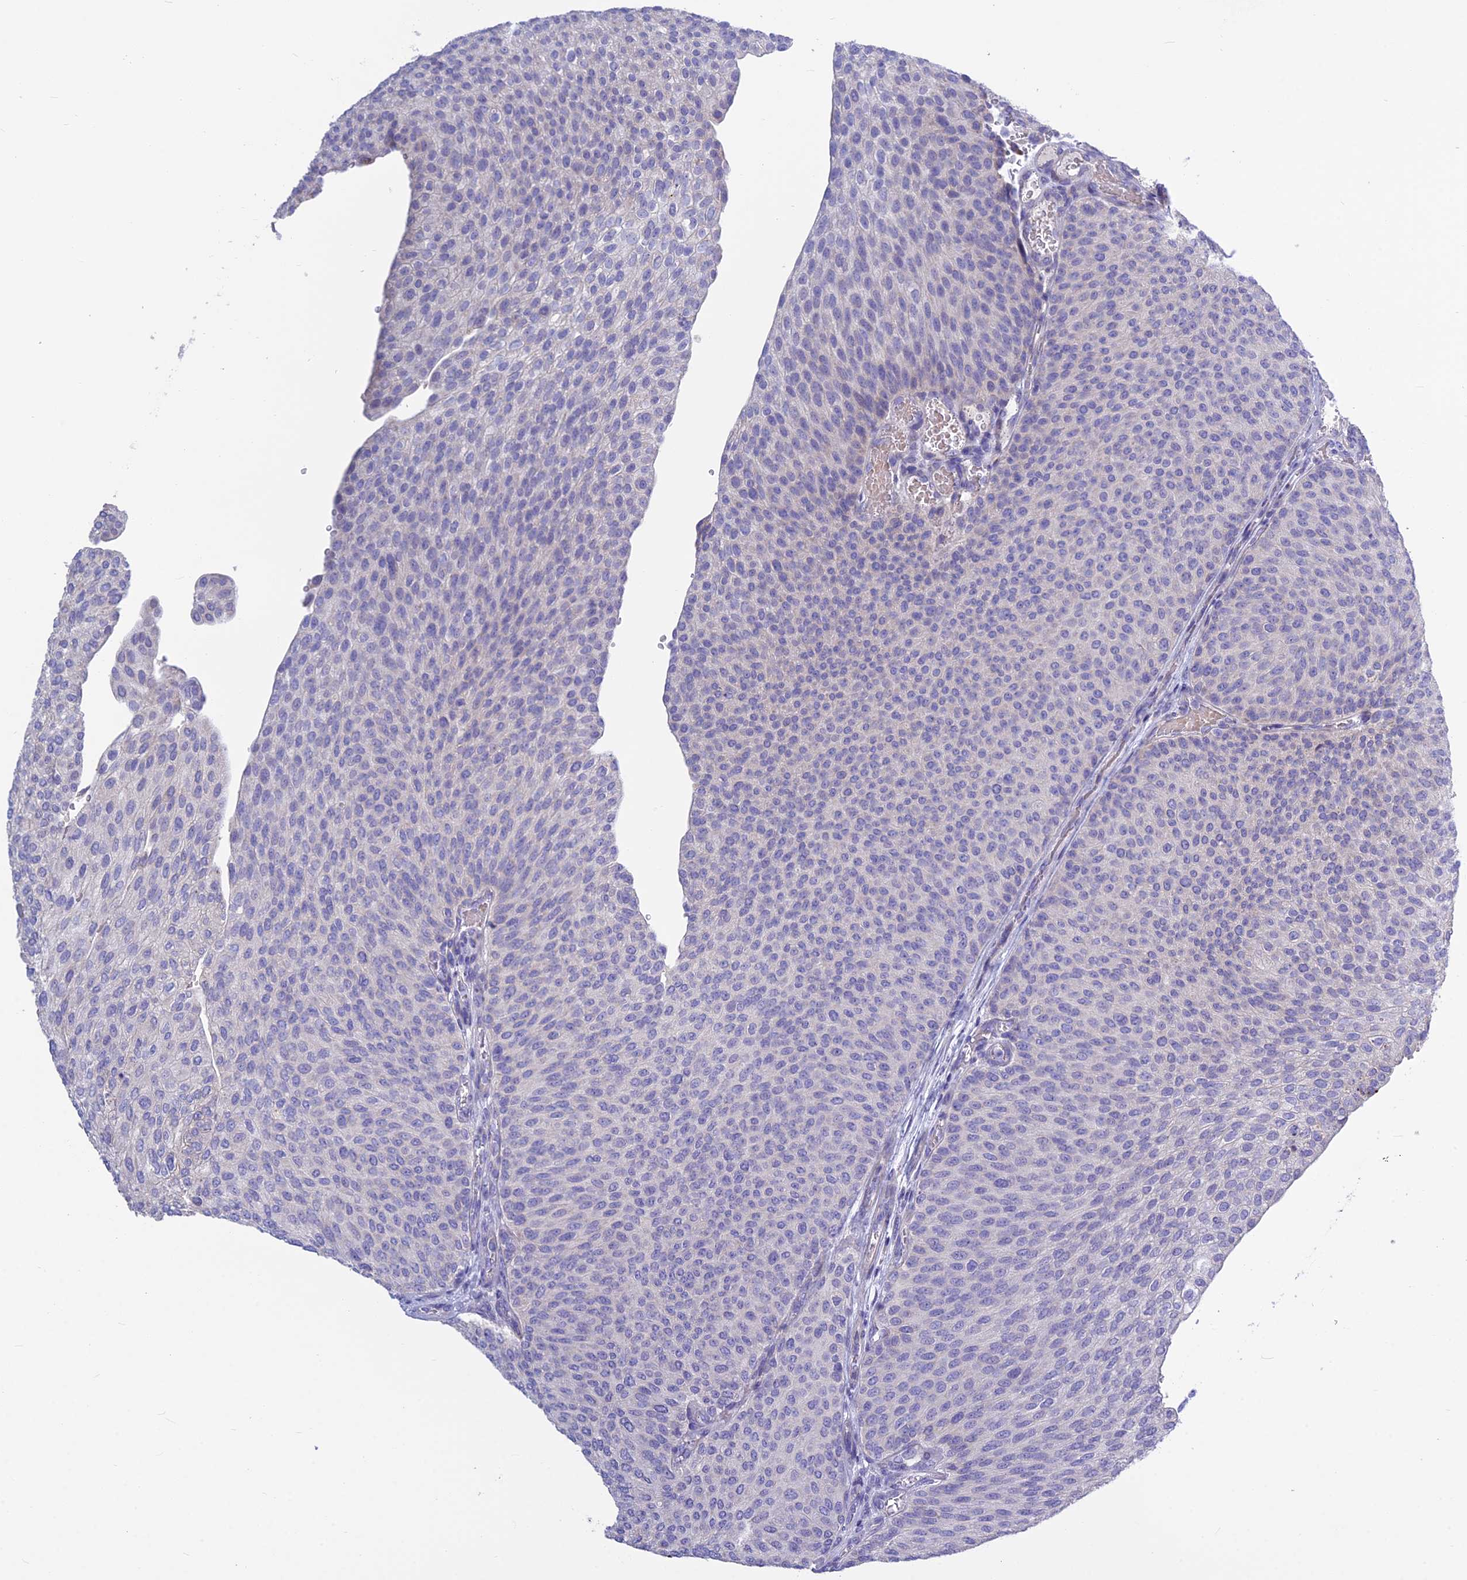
{"staining": {"intensity": "negative", "quantity": "none", "location": "none"}, "tissue": "urothelial cancer", "cell_type": "Tumor cells", "image_type": "cancer", "snomed": [{"axis": "morphology", "description": "Urothelial carcinoma, High grade"}, {"axis": "topography", "description": "Urinary bladder"}], "caption": "A micrograph of human high-grade urothelial carcinoma is negative for staining in tumor cells.", "gene": "BHMT2", "patient": {"sex": "female", "age": 79}}